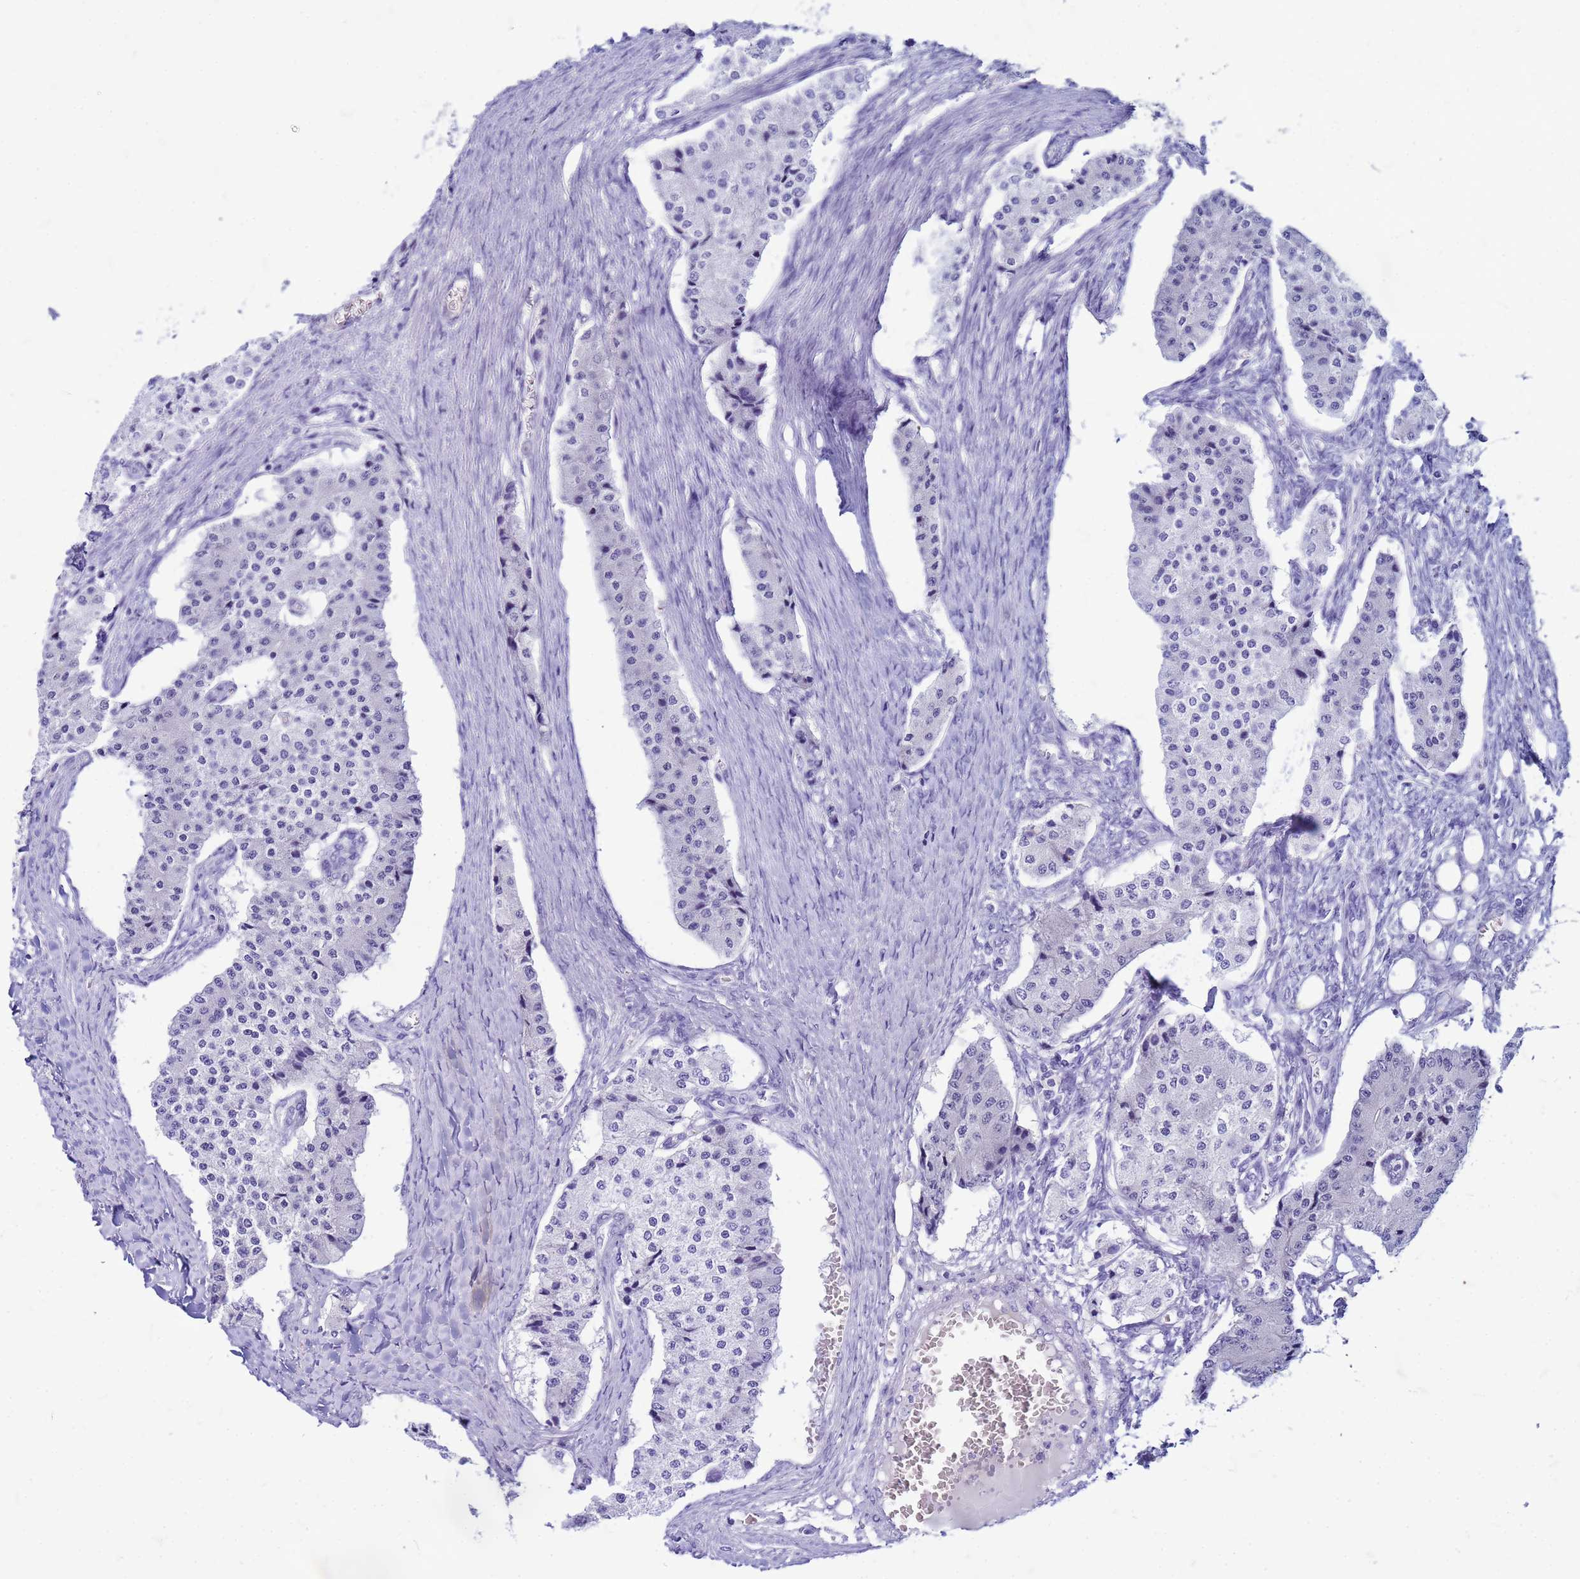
{"staining": {"intensity": "negative", "quantity": "none", "location": "none"}, "tissue": "carcinoid", "cell_type": "Tumor cells", "image_type": "cancer", "snomed": [{"axis": "morphology", "description": "Carcinoid, malignant, NOS"}, {"axis": "topography", "description": "Colon"}], "caption": "Immunohistochemistry of human malignant carcinoid exhibits no expression in tumor cells.", "gene": "CFAP100", "patient": {"sex": "female", "age": 52}}